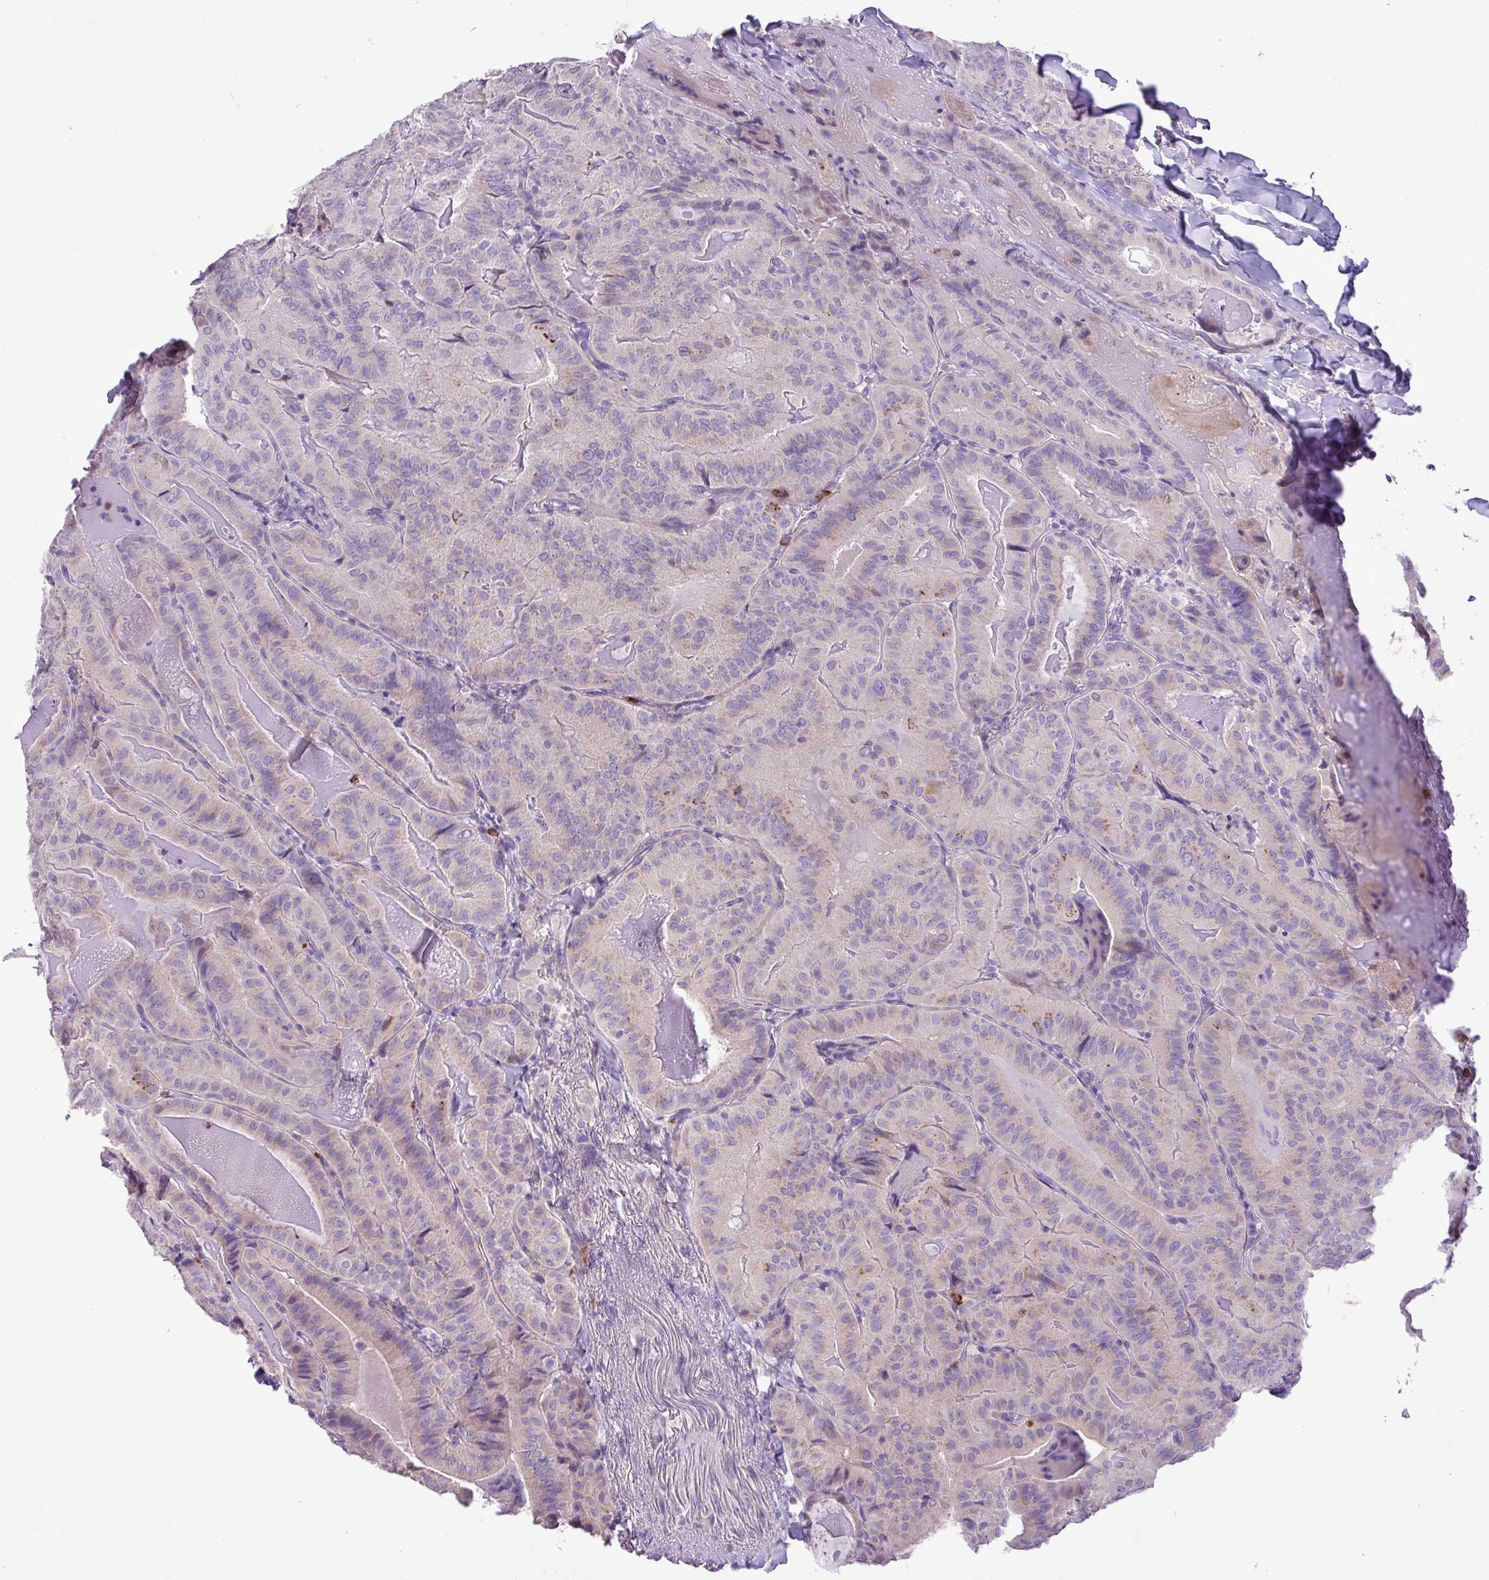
{"staining": {"intensity": "weak", "quantity": "<25%", "location": "cytoplasmic/membranous"}, "tissue": "thyroid cancer", "cell_type": "Tumor cells", "image_type": "cancer", "snomed": [{"axis": "morphology", "description": "Papillary adenocarcinoma, NOS"}, {"axis": "topography", "description": "Thyroid gland"}], "caption": "An image of papillary adenocarcinoma (thyroid) stained for a protein shows no brown staining in tumor cells. (Immunohistochemistry, brightfield microscopy, high magnification).", "gene": "ZSCAN5A", "patient": {"sex": "female", "age": 68}}